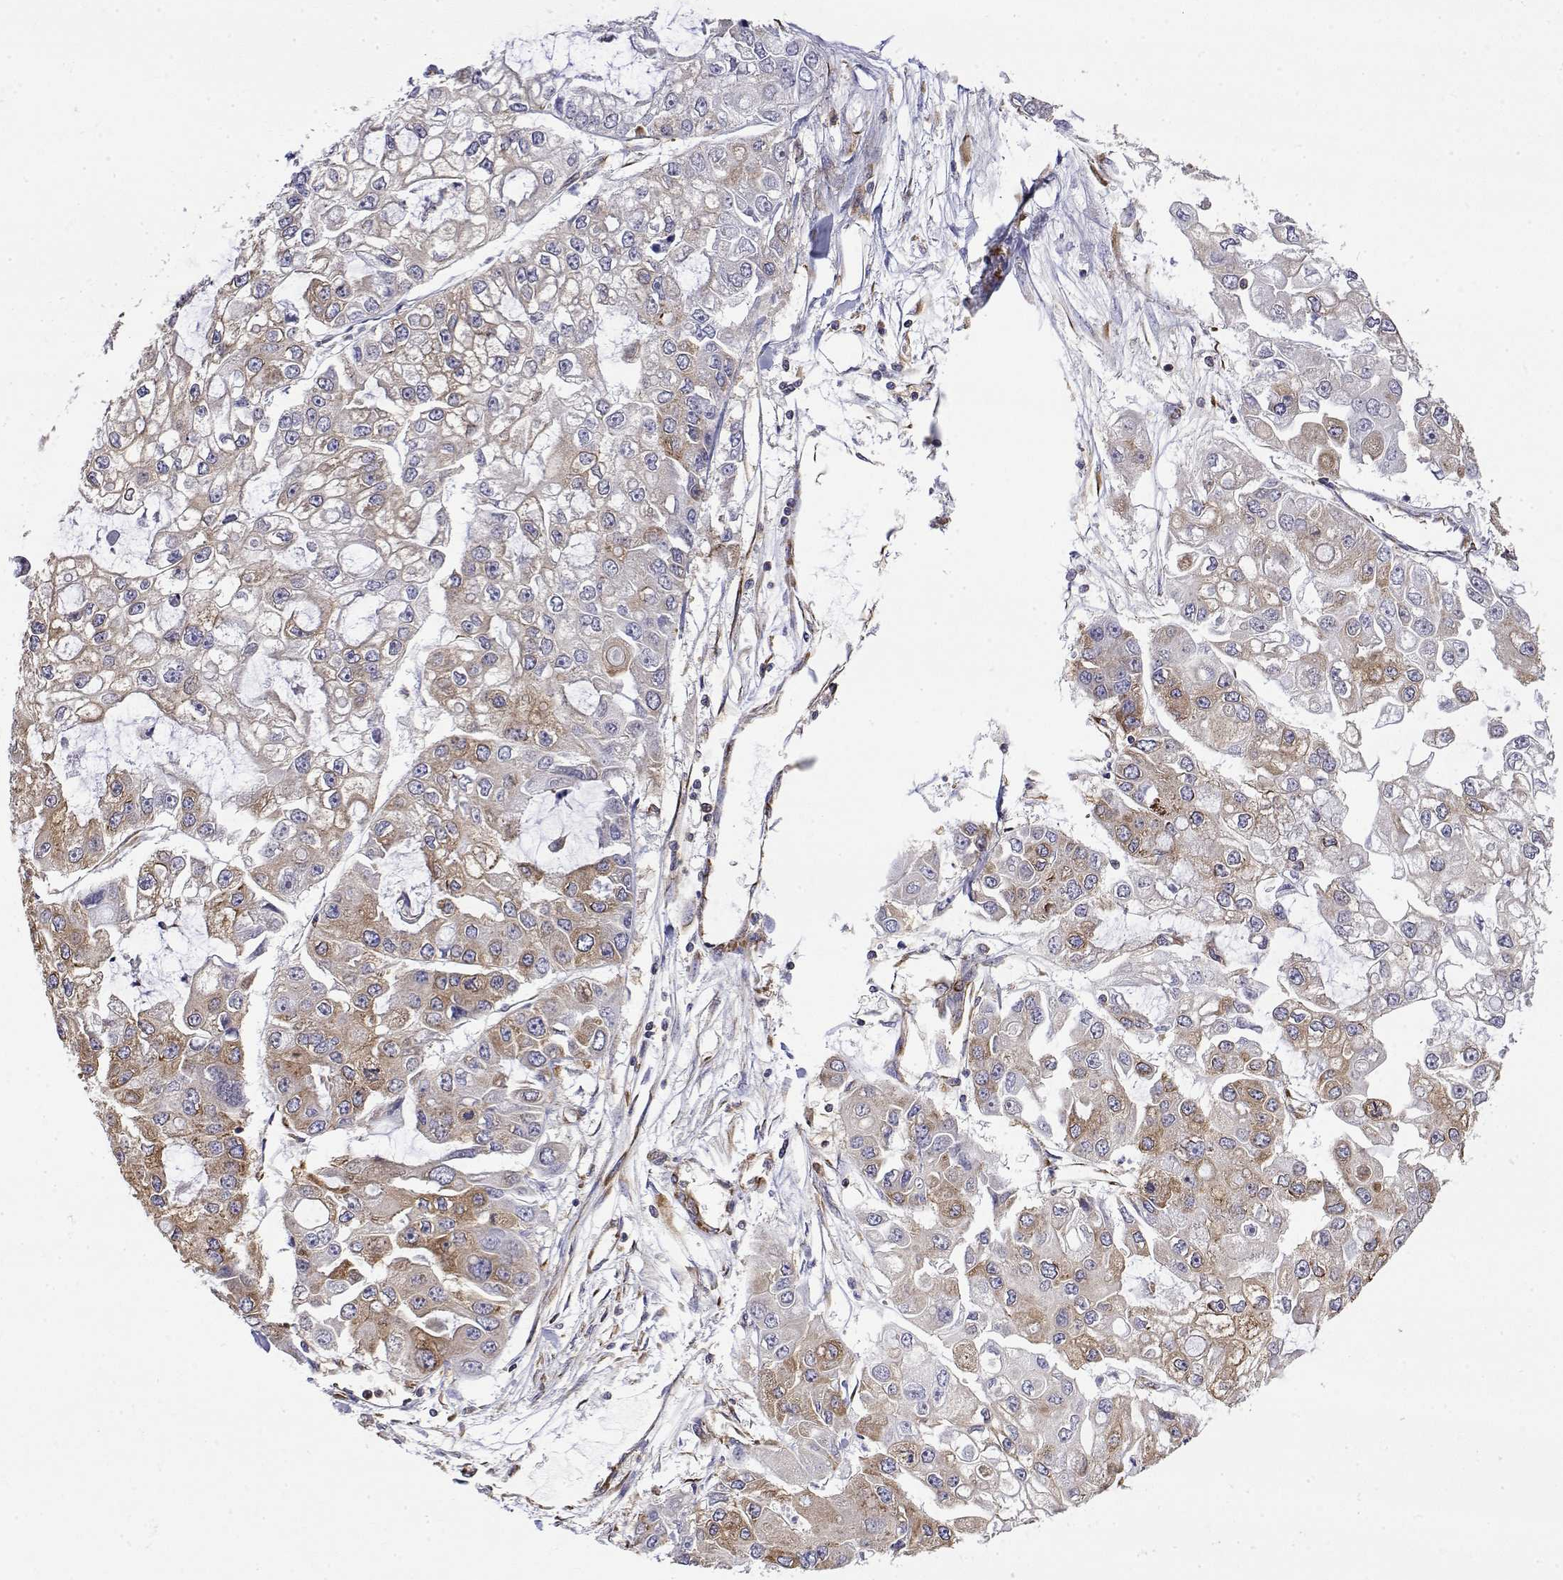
{"staining": {"intensity": "moderate", "quantity": "25%-75%", "location": "cytoplasmic/membranous"}, "tissue": "ovarian cancer", "cell_type": "Tumor cells", "image_type": "cancer", "snomed": [{"axis": "morphology", "description": "Cystadenocarcinoma, serous, NOS"}, {"axis": "topography", "description": "Ovary"}], "caption": "A brown stain labels moderate cytoplasmic/membranous expression of a protein in human ovarian serous cystadenocarcinoma tumor cells. The staining was performed using DAB, with brown indicating positive protein expression. Nuclei are stained blue with hematoxylin.", "gene": "EEF1G", "patient": {"sex": "female", "age": 56}}